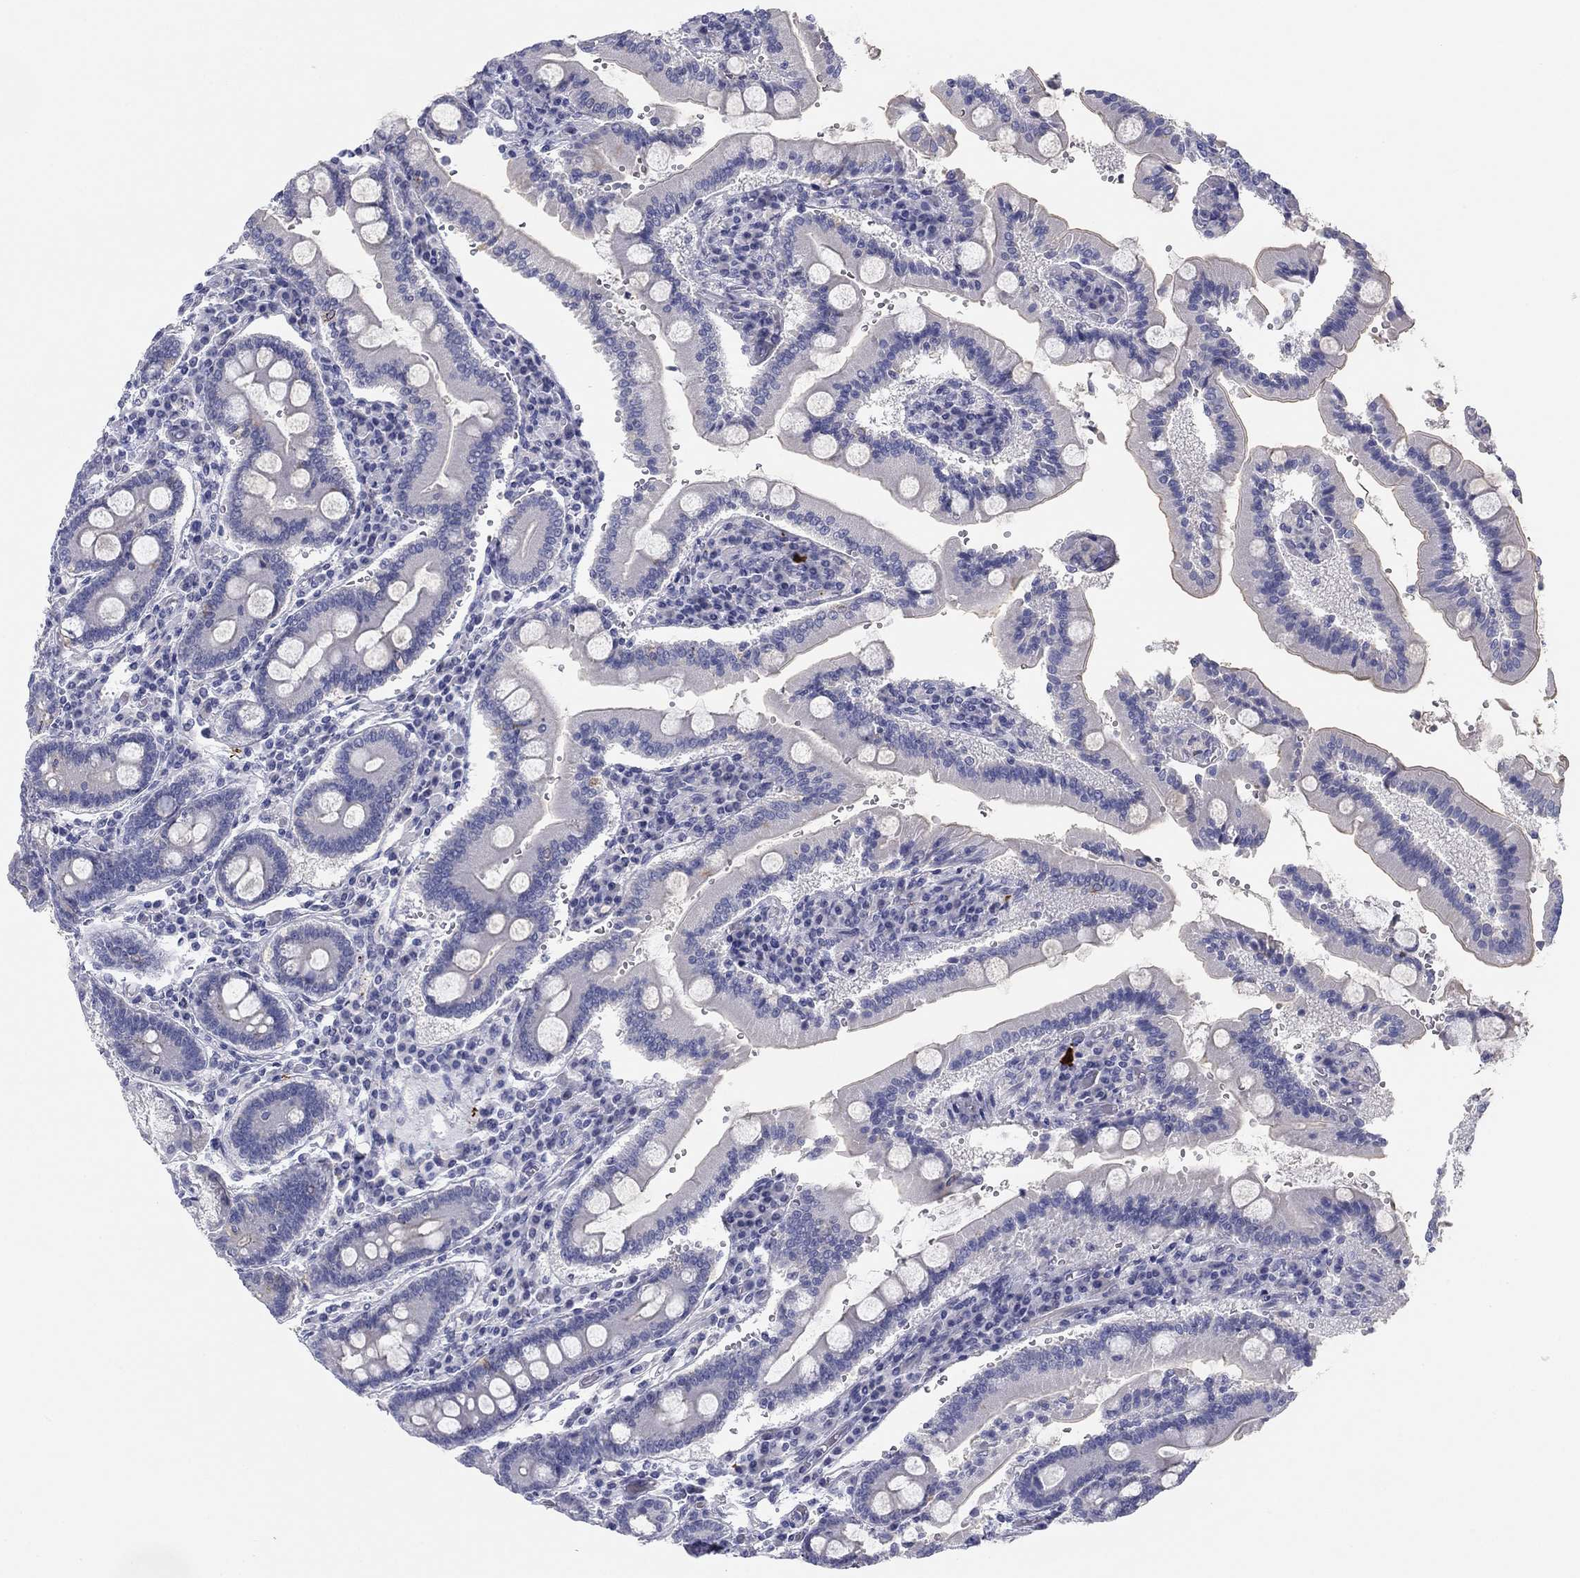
{"staining": {"intensity": "negative", "quantity": "none", "location": "none"}, "tissue": "duodenum", "cell_type": "Glandular cells", "image_type": "normal", "snomed": [{"axis": "morphology", "description": "Normal tissue, NOS"}, {"axis": "topography", "description": "Duodenum"}], "caption": "This is an immunohistochemistry (IHC) photomicrograph of benign duodenum. There is no staining in glandular cells.", "gene": "SEPTIN3", "patient": {"sex": "female", "age": 62}}